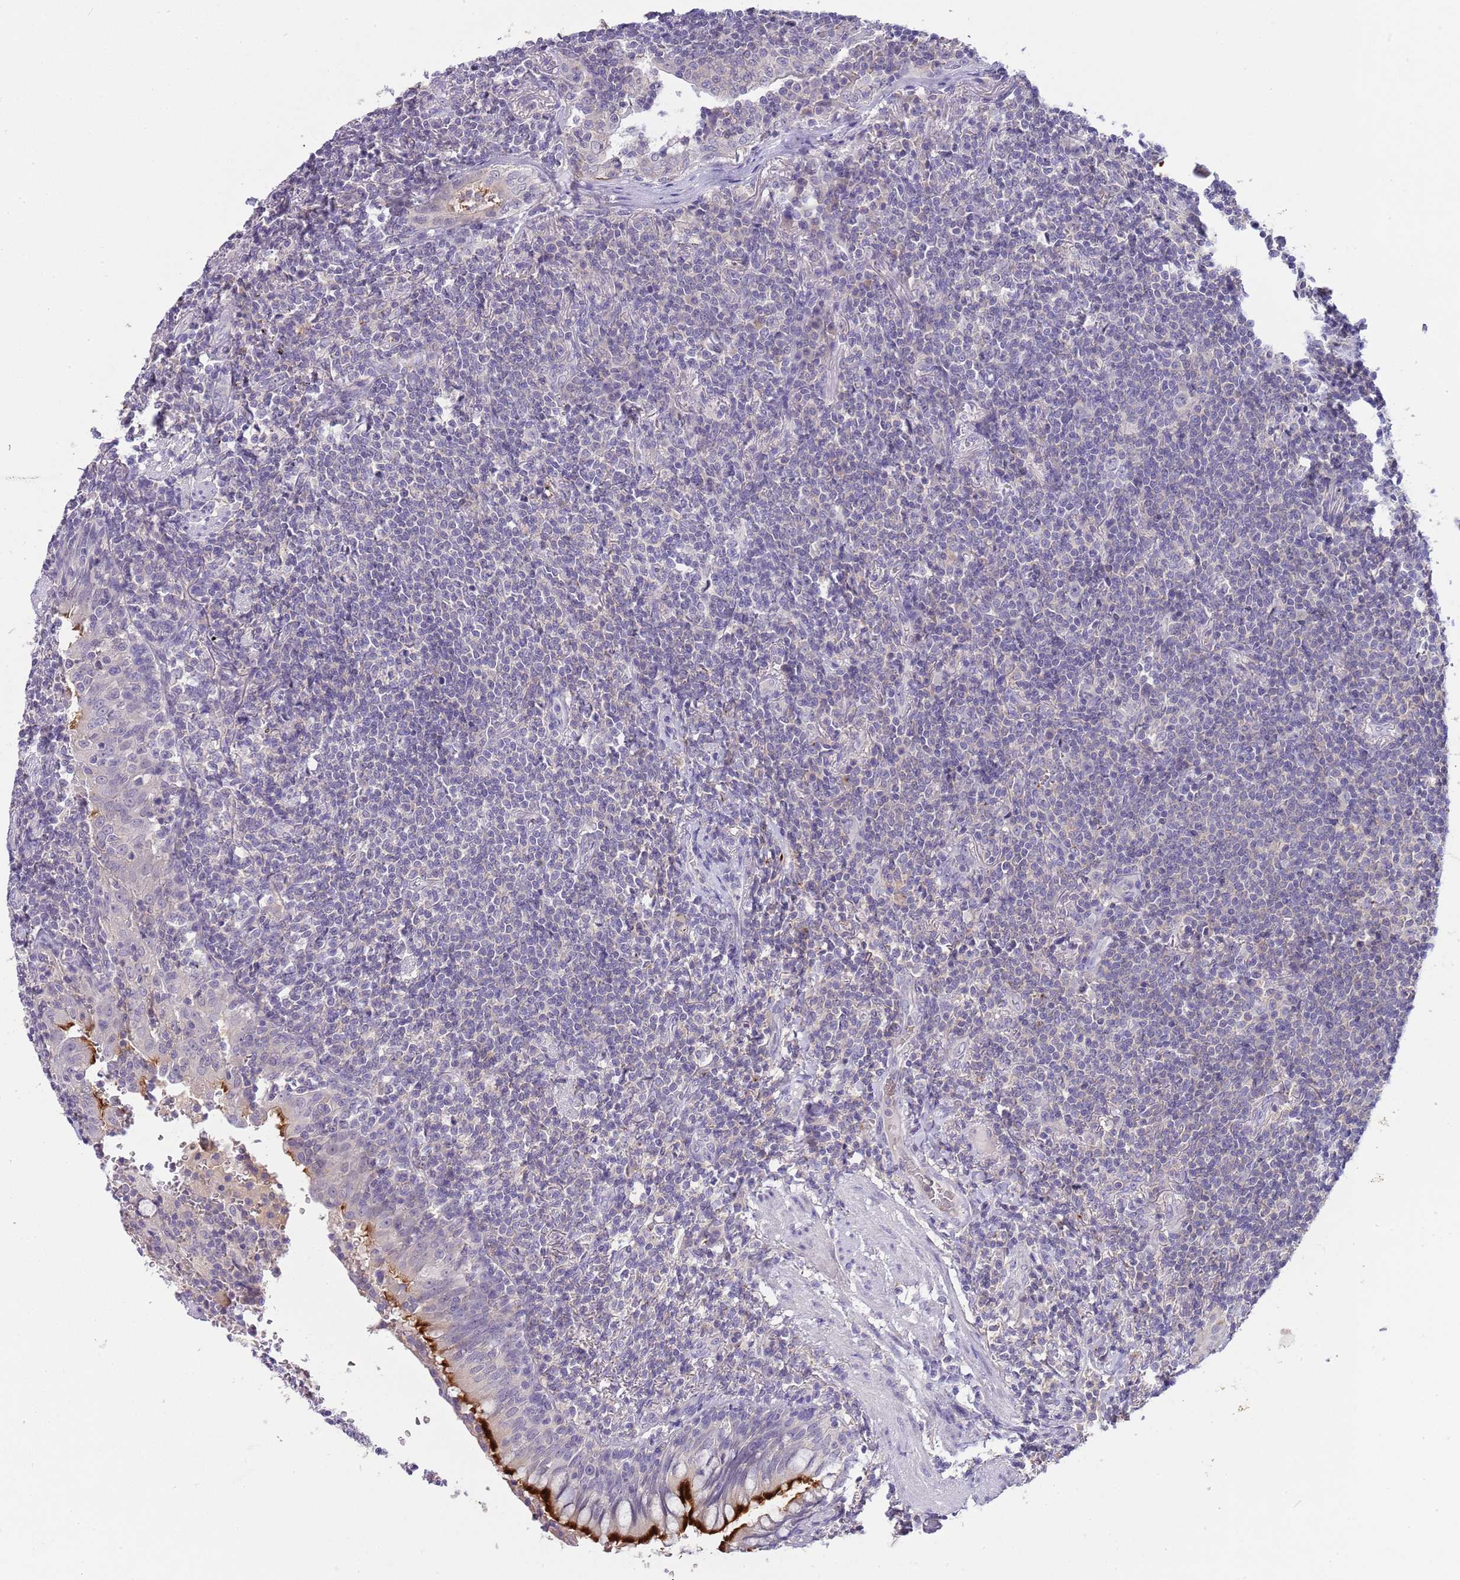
{"staining": {"intensity": "negative", "quantity": "none", "location": "none"}, "tissue": "lymphoma", "cell_type": "Tumor cells", "image_type": "cancer", "snomed": [{"axis": "morphology", "description": "Malignant lymphoma, non-Hodgkin's type, Low grade"}, {"axis": "topography", "description": "Lung"}], "caption": "Immunohistochemistry photomicrograph of human malignant lymphoma, non-Hodgkin's type (low-grade) stained for a protein (brown), which displays no staining in tumor cells. Brightfield microscopy of IHC stained with DAB (brown) and hematoxylin (blue), captured at high magnification.", "gene": "CFAP73", "patient": {"sex": "female", "age": 71}}